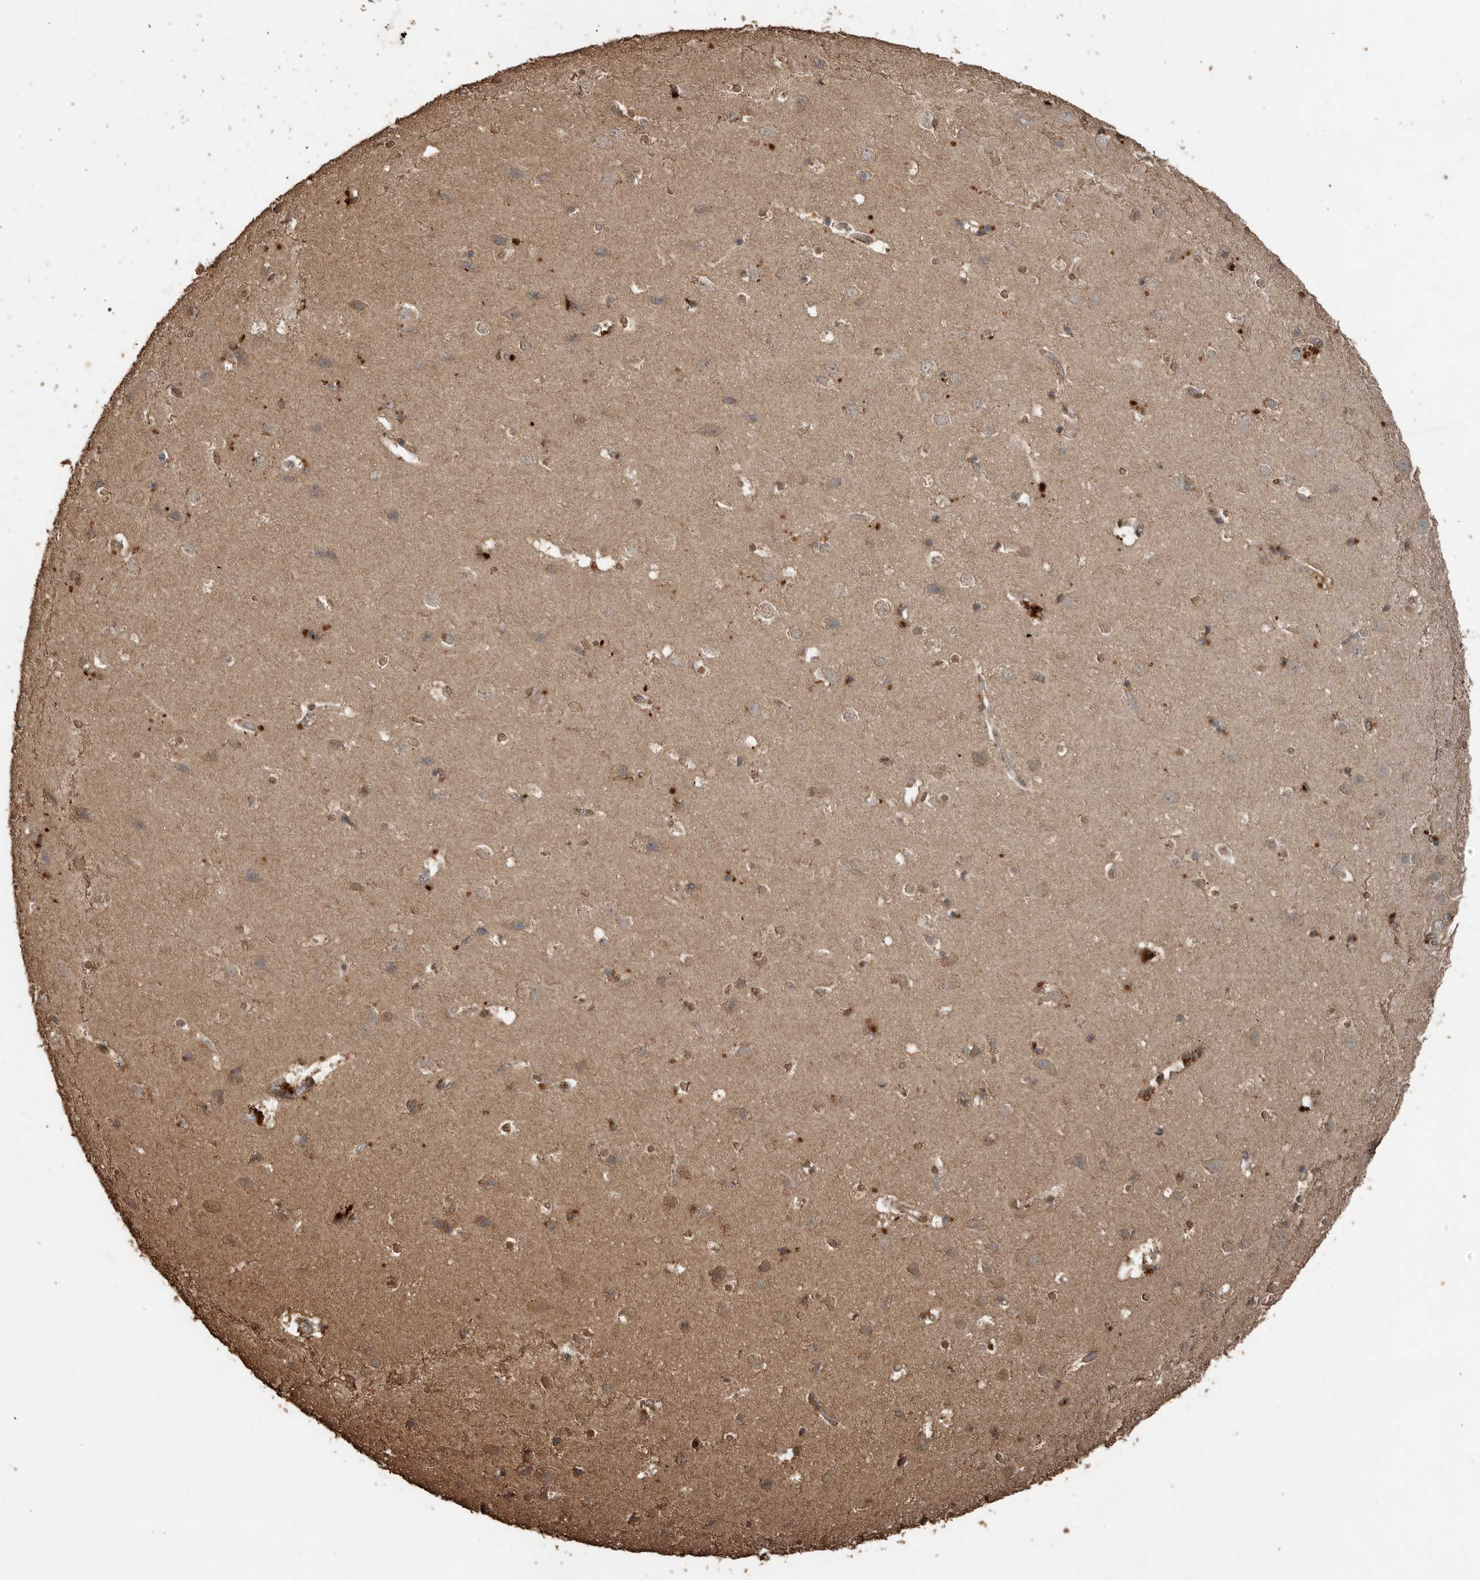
{"staining": {"intensity": "weak", "quantity": ">75%", "location": "cytoplasmic/membranous"}, "tissue": "cerebral cortex", "cell_type": "Endothelial cells", "image_type": "normal", "snomed": [{"axis": "morphology", "description": "Normal tissue, NOS"}, {"axis": "topography", "description": "Cerebral cortex"}], "caption": "Protein expression analysis of benign human cerebral cortex reveals weak cytoplasmic/membranous staining in approximately >75% of endothelial cells.", "gene": "BLZF1", "patient": {"sex": "male", "age": 54}}